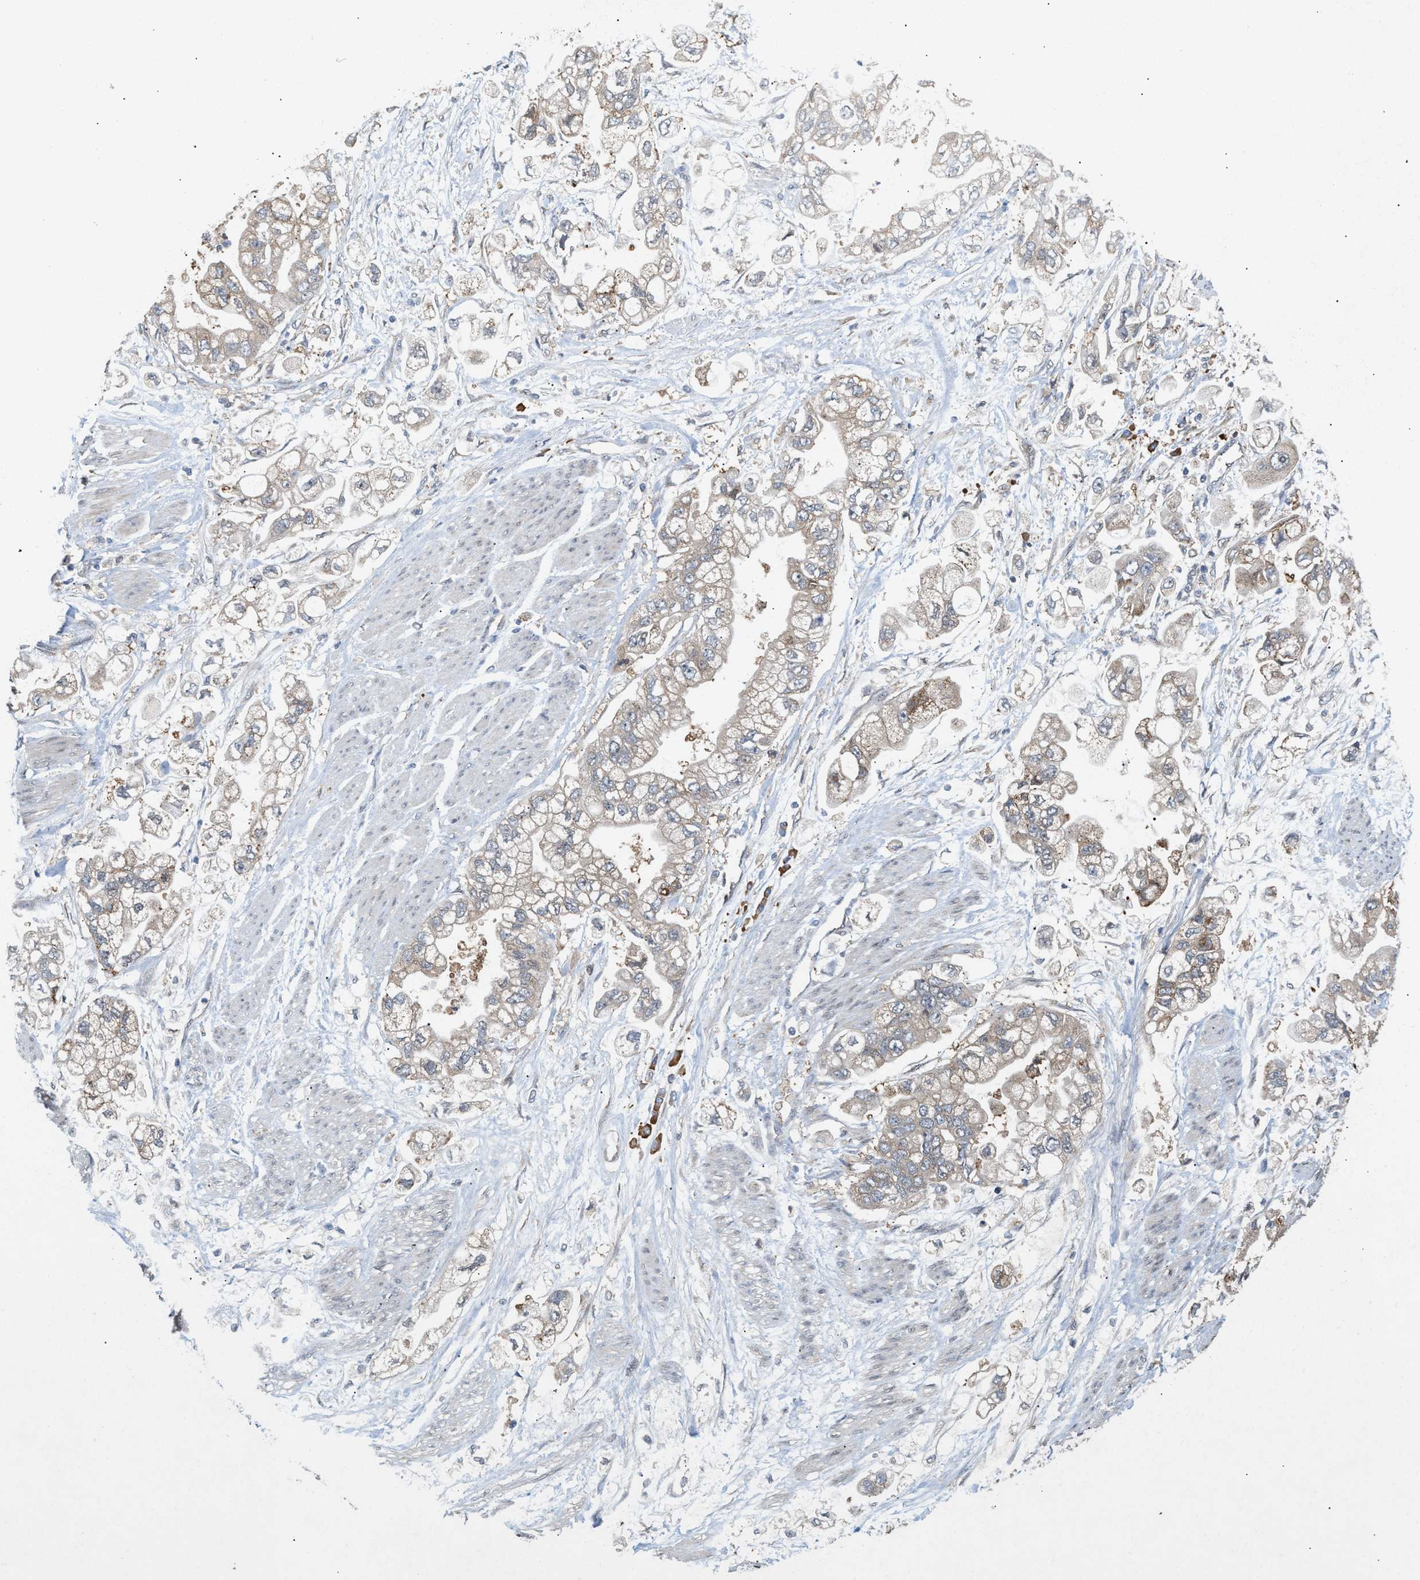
{"staining": {"intensity": "weak", "quantity": "<25%", "location": "cytoplasmic/membranous"}, "tissue": "stomach cancer", "cell_type": "Tumor cells", "image_type": "cancer", "snomed": [{"axis": "morphology", "description": "Normal tissue, NOS"}, {"axis": "morphology", "description": "Adenocarcinoma, NOS"}, {"axis": "topography", "description": "Stomach"}], "caption": "IHC histopathology image of stomach cancer stained for a protein (brown), which reveals no positivity in tumor cells. (Immunohistochemistry (ihc), brightfield microscopy, high magnification).", "gene": "MFSD6", "patient": {"sex": "male", "age": 62}}